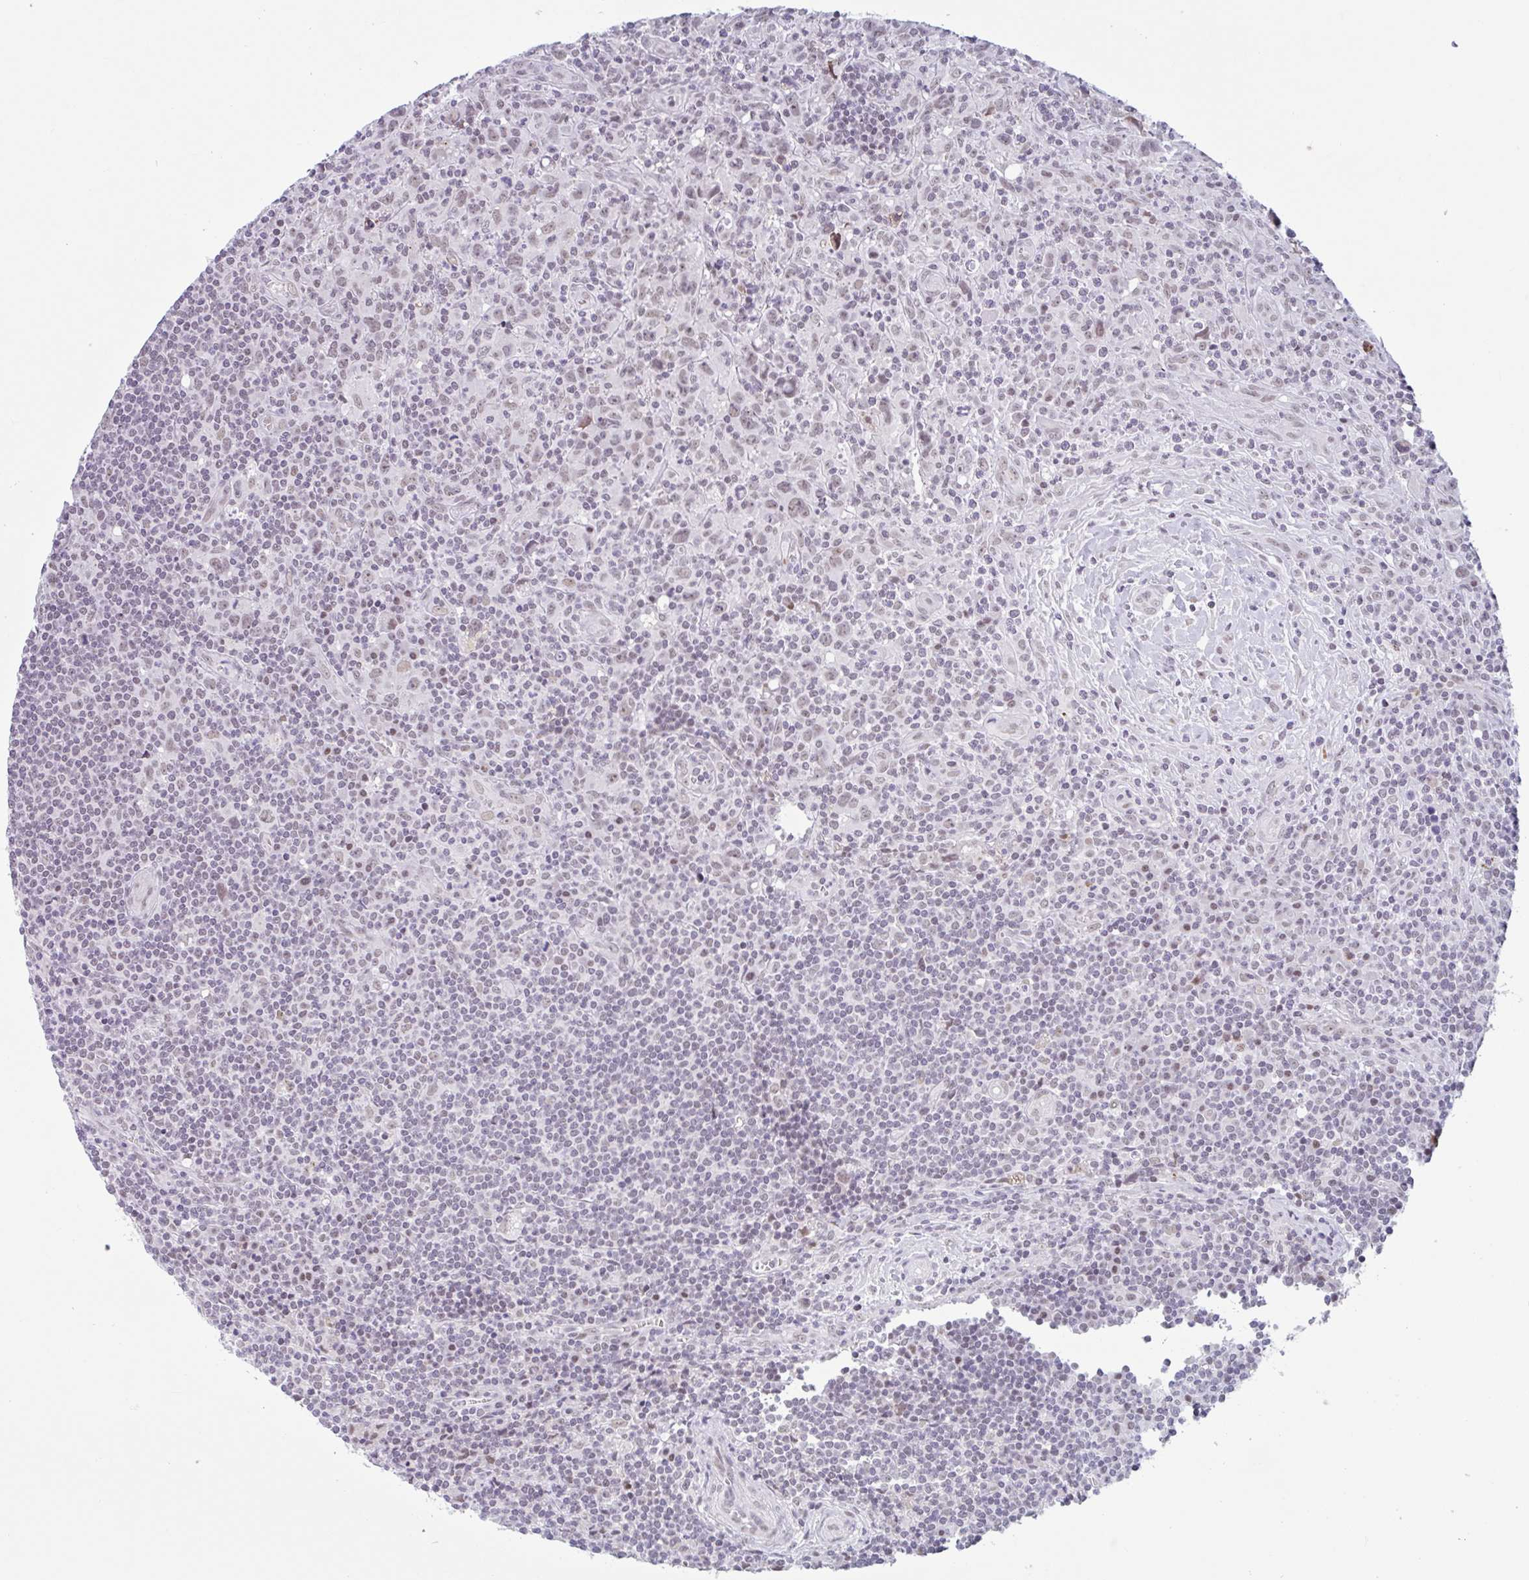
{"staining": {"intensity": "weak", "quantity": ">75%", "location": "nuclear"}, "tissue": "lymphoma", "cell_type": "Tumor cells", "image_type": "cancer", "snomed": [{"axis": "morphology", "description": "Hodgkin's disease, NOS"}, {"axis": "topography", "description": "Lymph node"}], "caption": "Immunohistochemistry histopathology image of neoplastic tissue: lymphoma stained using immunohistochemistry demonstrates low levels of weak protein expression localized specifically in the nuclear of tumor cells, appearing as a nuclear brown color.", "gene": "PLG", "patient": {"sex": "female", "age": 18}}